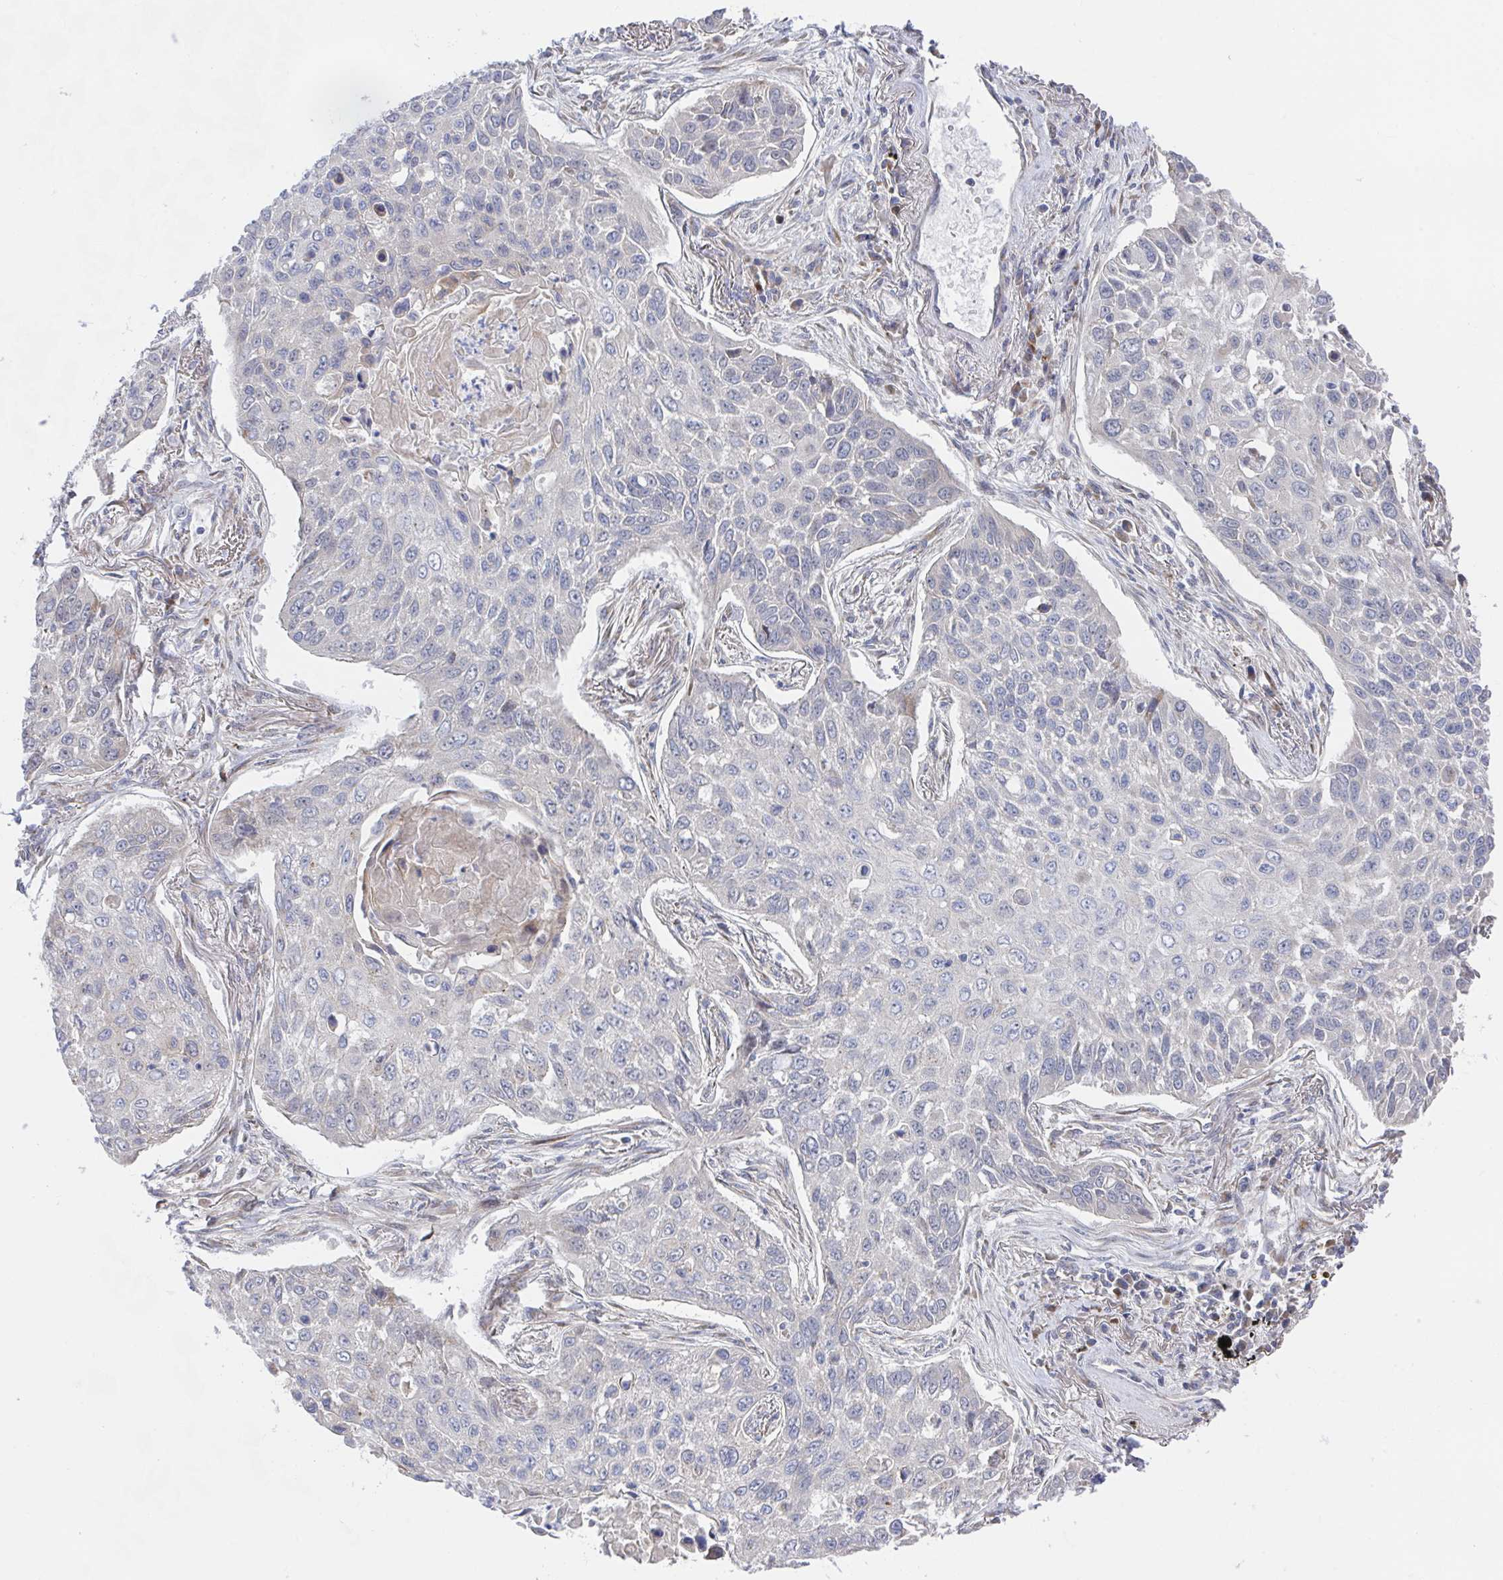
{"staining": {"intensity": "negative", "quantity": "none", "location": "none"}, "tissue": "lung cancer", "cell_type": "Tumor cells", "image_type": "cancer", "snomed": [{"axis": "morphology", "description": "Squamous cell carcinoma, NOS"}, {"axis": "topography", "description": "Lung"}], "caption": "IHC photomicrograph of lung cancer (squamous cell carcinoma) stained for a protein (brown), which exhibits no expression in tumor cells.", "gene": "FJX1", "patient": {"sex": "male", "age": 75}}